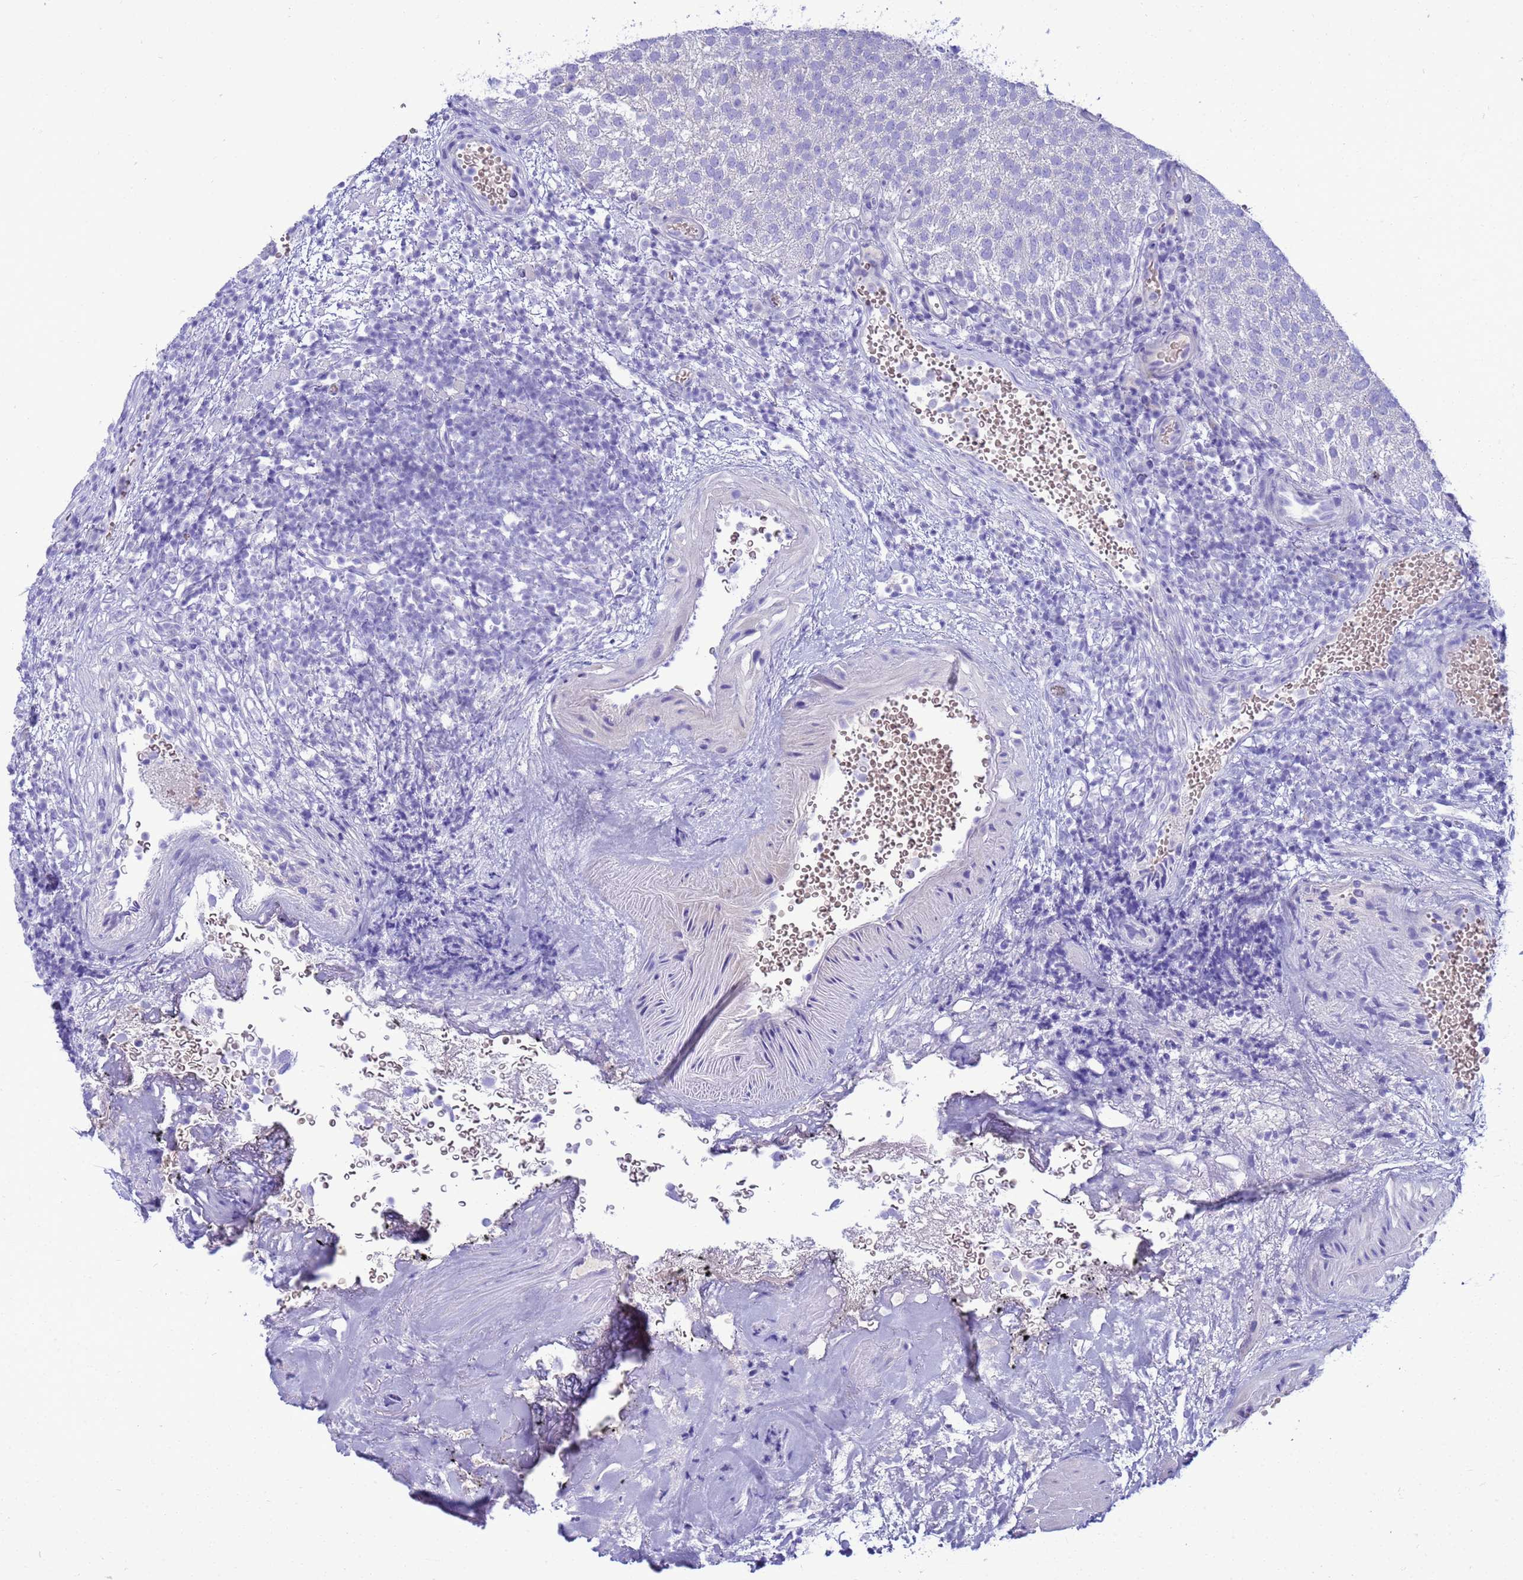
{"staining": {"intensity": "negative", "quantity": "none", "location": "none"}, "tissue": "urothelial cancer", "cell_type": "Tumor cells", "image_type": "cancer", "snomed": [{"axis": "morphology", "description": "Urothelial carcinoma, Low grade"}, {"axis": "topography", "description": "Urinary bladder"}], "caption": "Immunohistochemistry of human urothelial cancer demonstrates no positivity in tumor cells.", "gene": "SYCN", "patient": {"sex": "male", "age": 78}}